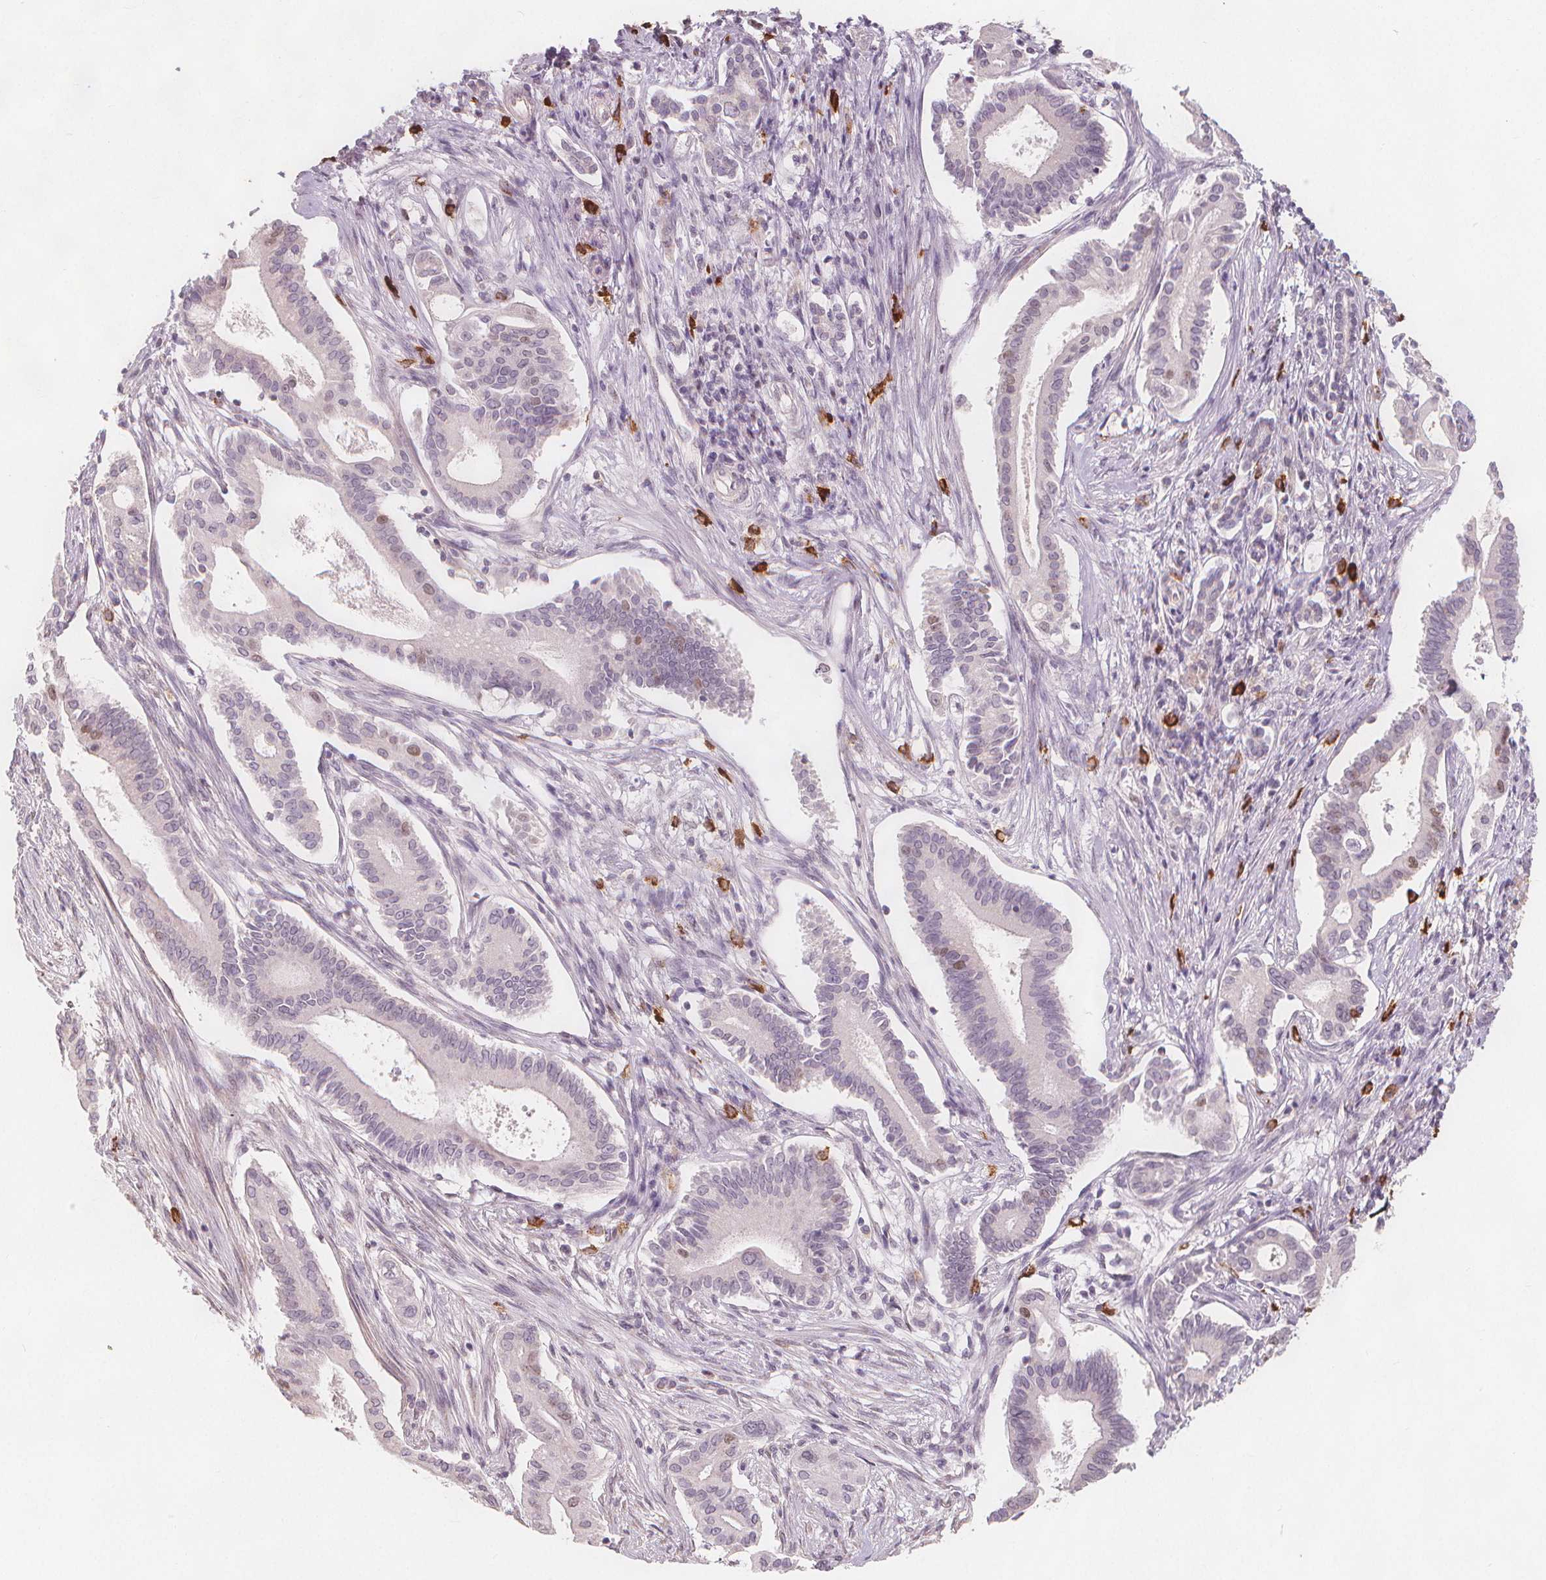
{"staining": {"intensity": "negative", "quantity": "none", "location": "none"}, "tissue": "pancreatic cancer", "cell_type": "Tumor cells", "image_type": "cancer", "snomed": [{"axis": "morphology", "description": "Adenocarcinoma, NOS"}, {"axis": "topography", "description": "Pancreas"}], "caption": "IHC image of neoplastic tissue: pancreatic cancer stained with DAB (3,3'-diaminobenzidine) displays no significant protein expression in tumor cells.", "gene": "TIPIN", "patient": {"sex": "female", "age": 68}}